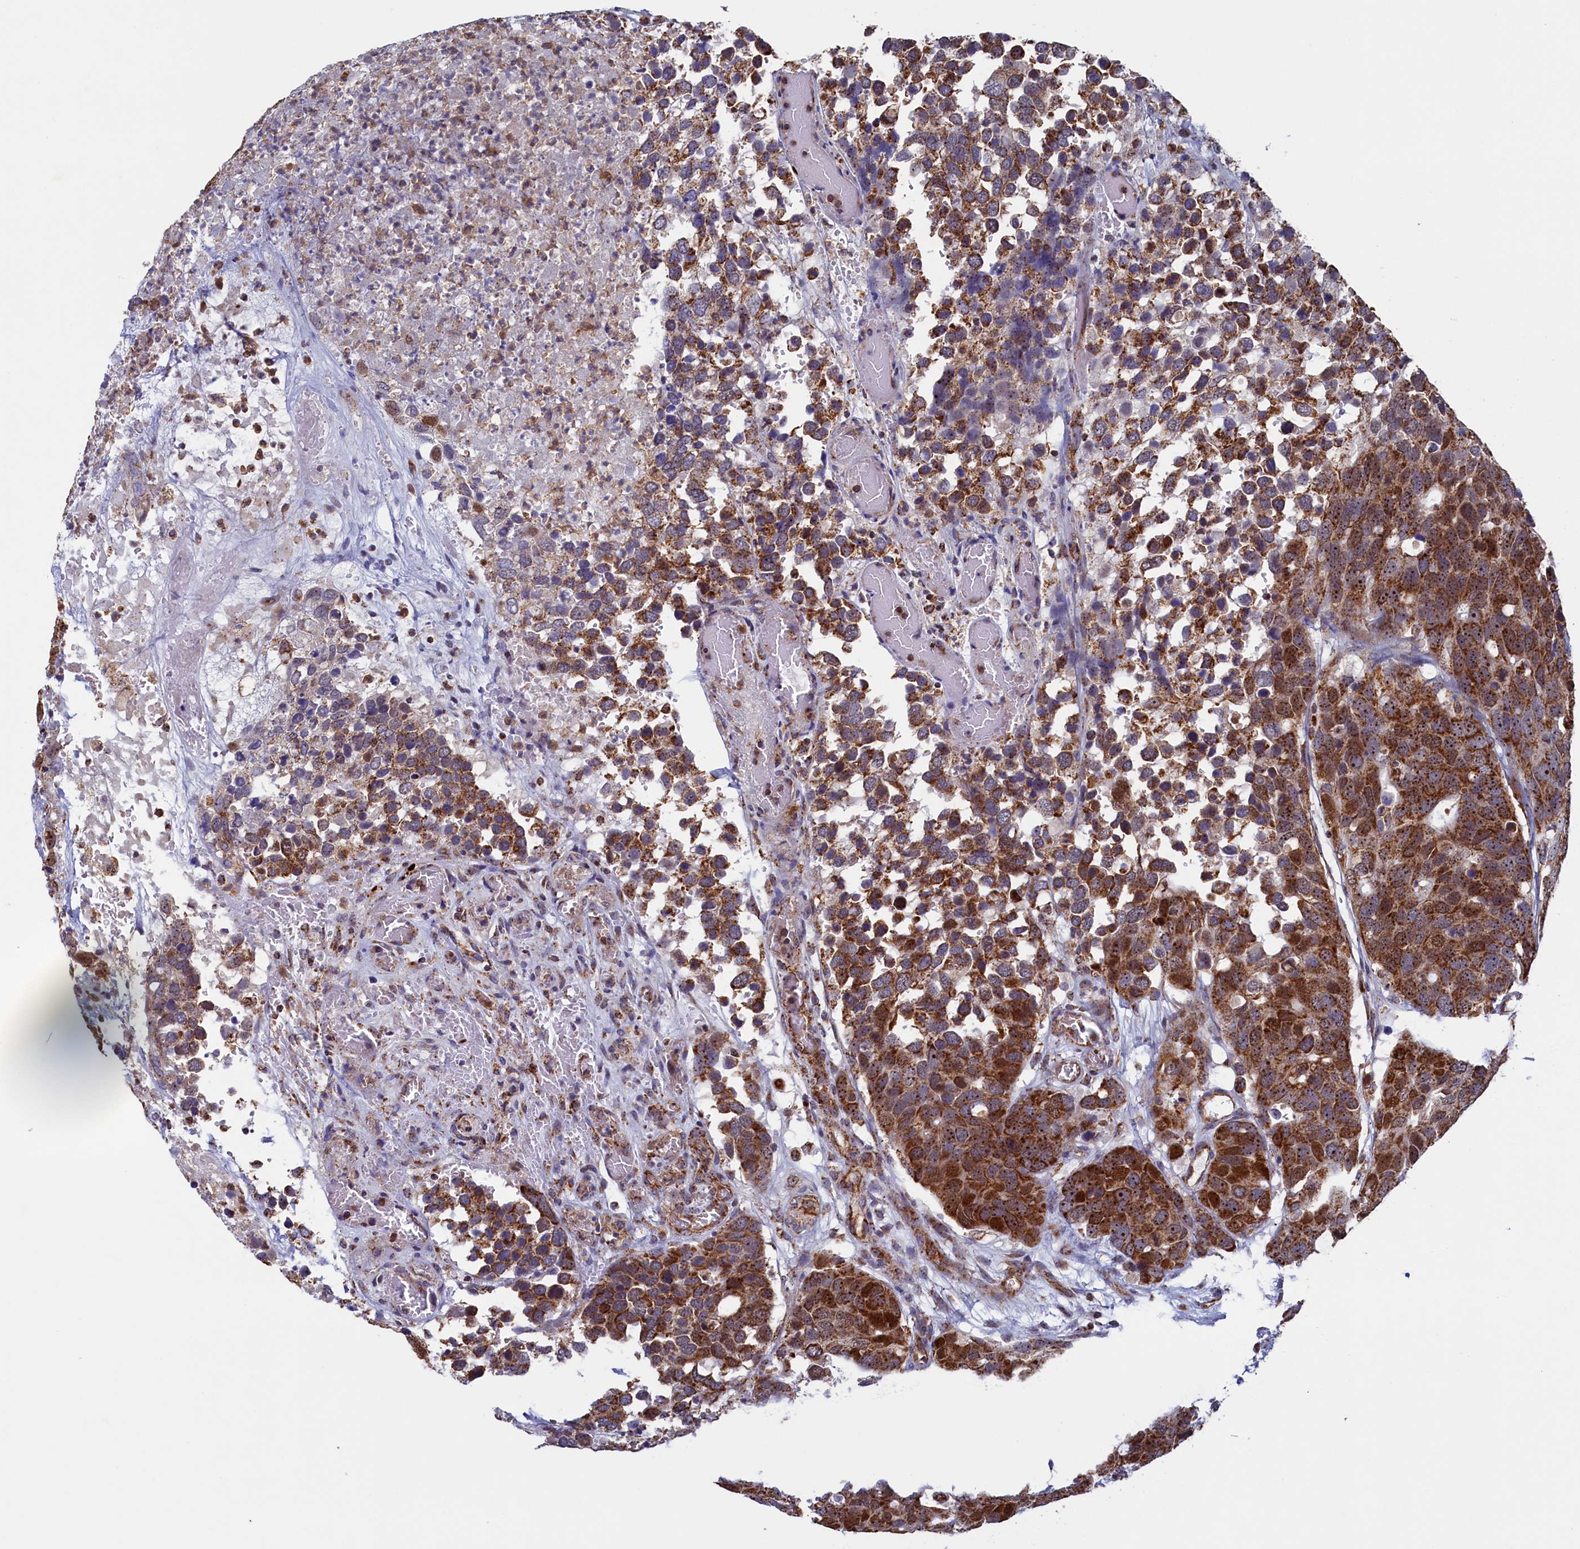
{"staining": {"intensity": "moderate", "quantity": ">75%", "location": "cytoplasmic/membranous,nuclear"}, "tissue": "breast cancer", "cell_type": "Tumor cells", "image_type": "cancer", "snomed": [{"axis": "morphology", "description": "Duct carcinoma"}, {"axis": "topography", "description": "Breast"}], "caption": "Protein staining of breast intraductal carcinoma tissue exhibits moderate cytoplasmic/membranous and nuclear positivity in approximately >75% of tumor cells. The staining was performed using DAB (3,3'-diaminobenzidine) to visualize the protein expression in brown, while the nuclei were stained in blue with hematoxylin (Magnification: 20x).", "gene": "UBE3B", "patient": {"sex": "female", "age": 83}}